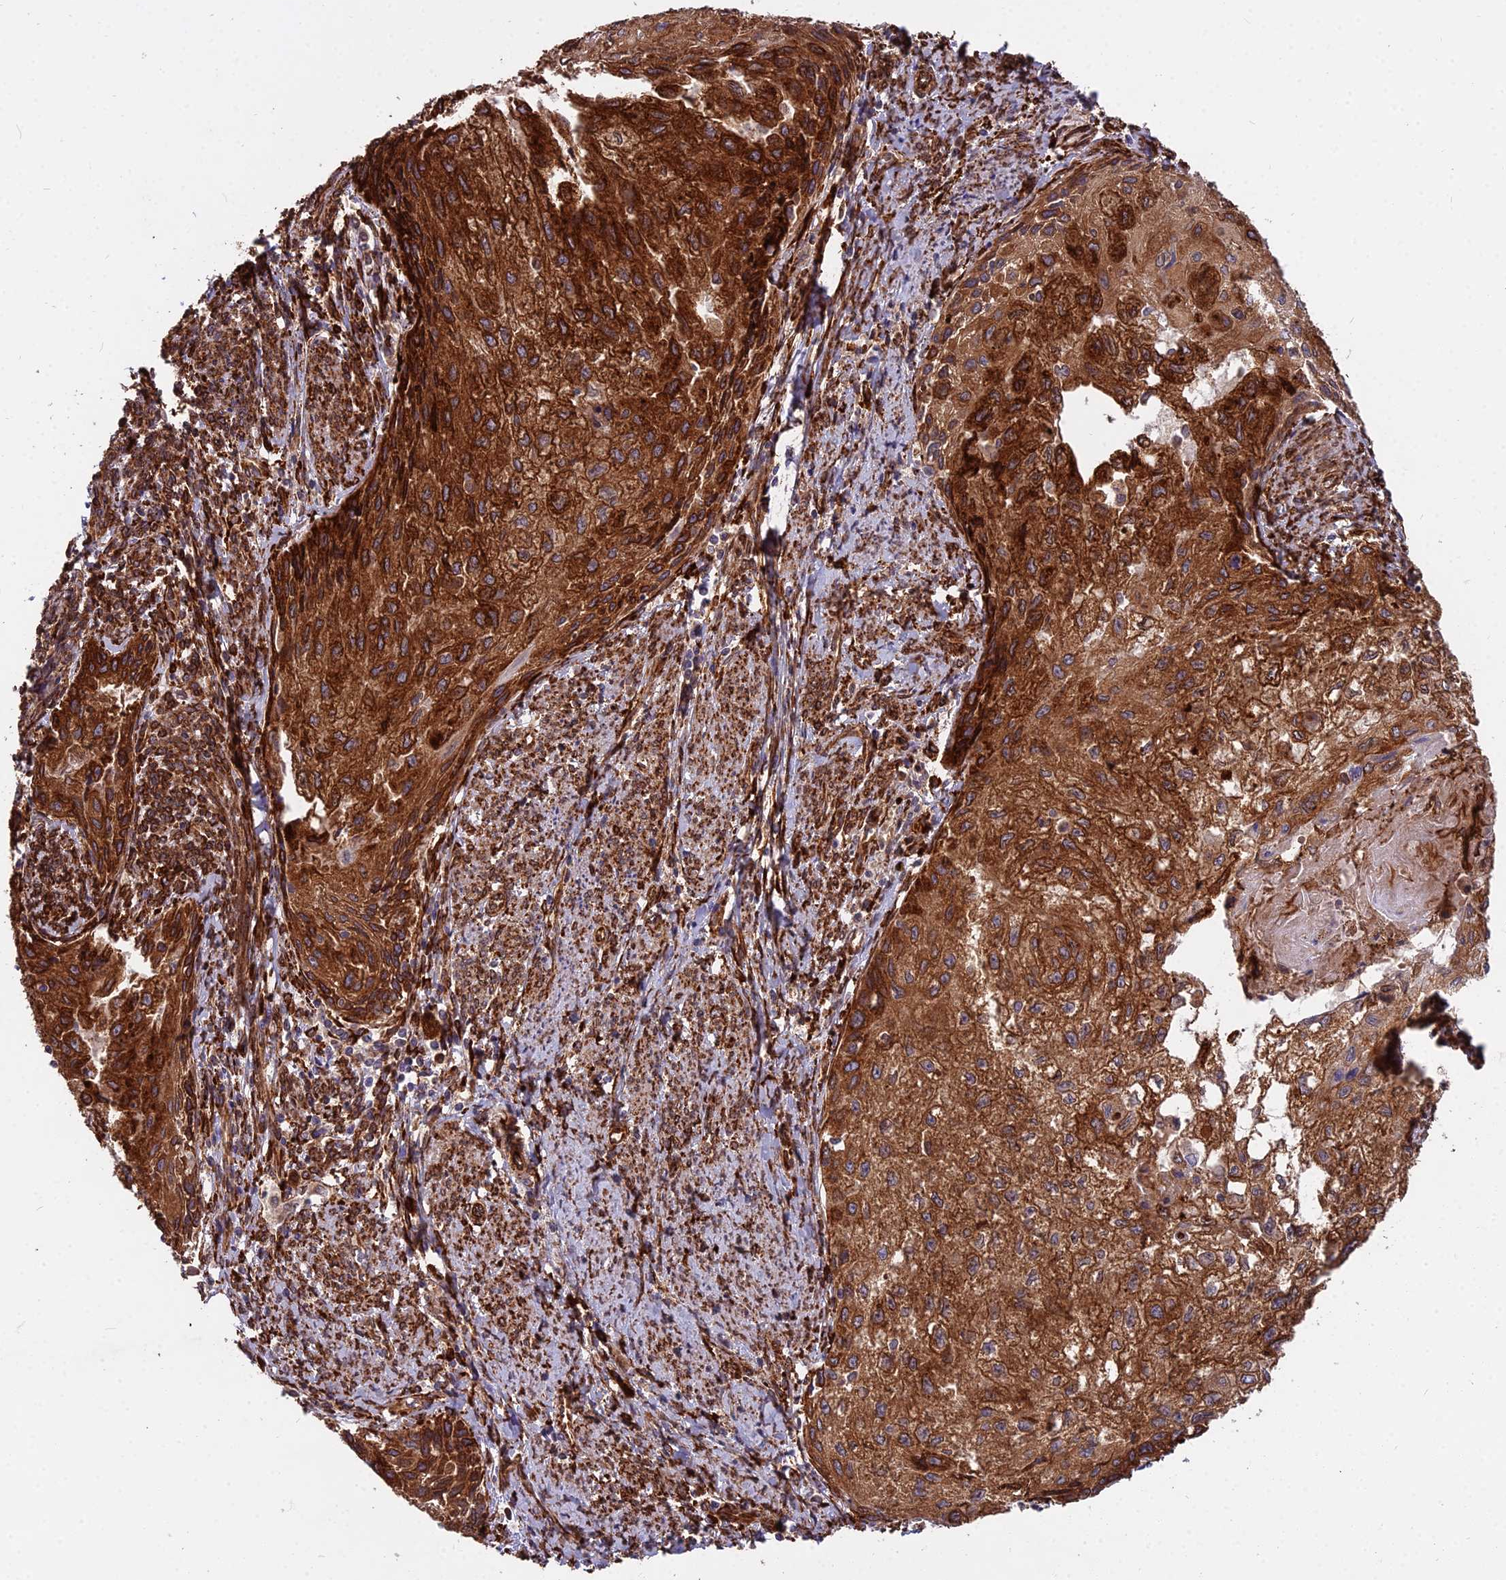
{"staining": {"intensity": "strong", "quantity": ">75%", "location": "cytoplasmic/membranous"}, "tissue": "cervical cancer", "cell_type": "Tumor cells", "image_type": "cancer", "snomed": [{"axis": "morphology", "description": "Squamous cell carcinoma, NOS"}, {"axis": "topography", "description": "Cervix"}], "caption": "Cervical cancer (squamous cell carcinoma) stained with a brown dye displays strong cytoplasmic/membranous positive positivity in approximately >75% of tumor cells.", "gene": "NDUFAF7", "patient": {"sex": "female", "age": 67}}